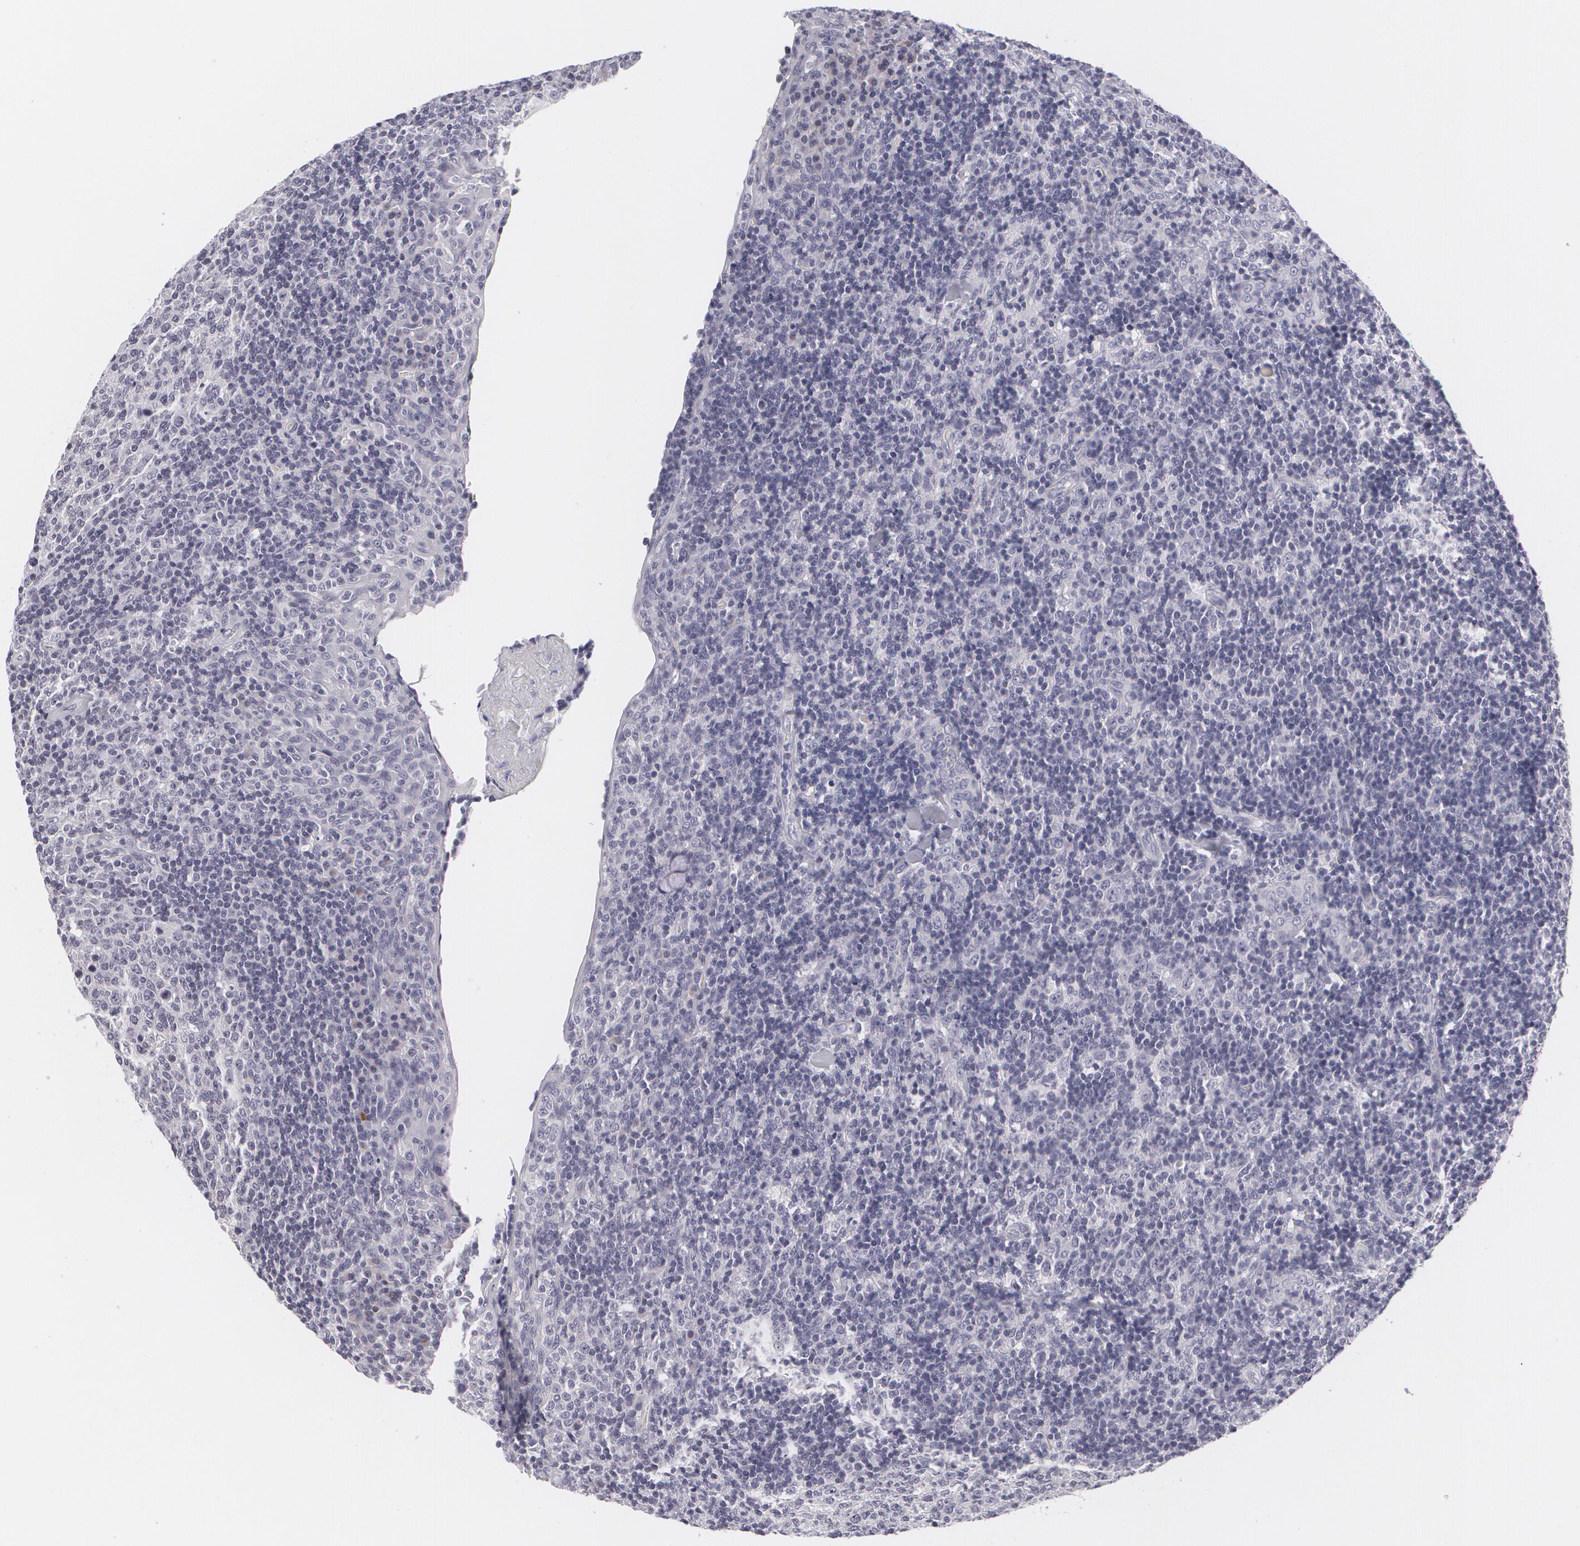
{"staining": {"intensity": "negative", "quantity": "none", "location": "none"}, "tissue": "tonsil", "cell_type": "Germinal center cells", "image_type": "normal", "snomed": [{"axis": "morphology", "description": "Normal tissue, NOS"}, {"axis": "topography", "description": "Tonsil"}], "caption": "Image shows no significant protein expression in germinal center cells of benign tonsil. (Brightfield microscopy of DAB IHC at high magnification).", "gene": "MBNL3", "patient": {"sex": "female", "age": 3}}